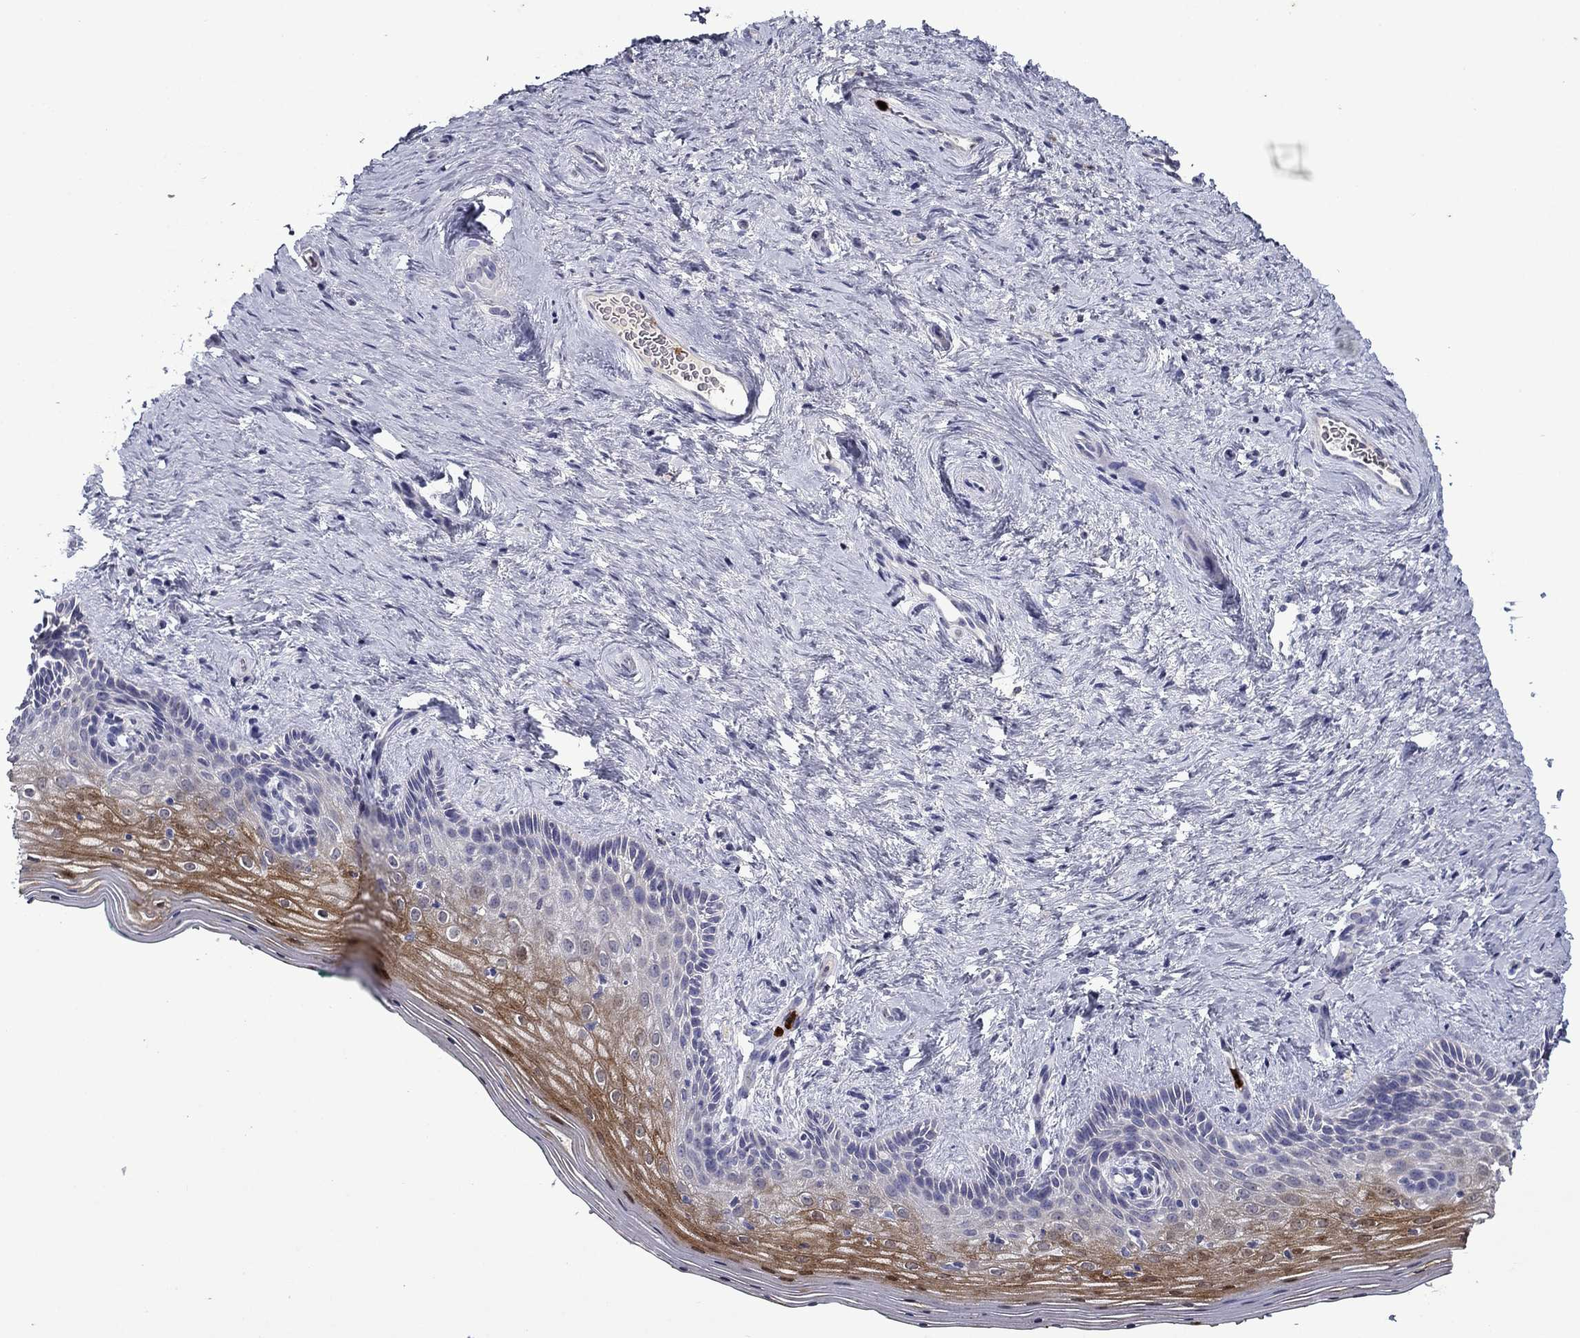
{"staining": {"intensity": "strong", "quantity": "25%-75%", "location": "cytoplasmic/membranous"}, "tissue": "vagina", "cell_type": "Squamous epithelial cells", "image_type": "normal", "snomed": [{"axis": "morphology", "description": "Normal tissue, NOS"}, {"axis": "topography", "description": "Vagina"}], "caption": "The photomicrograph exhibits staining of benign vagina, revealing strong cytoplasmic/membranous protein positivity (brown color) within squamous epithelial cells.", "gene": "IRF5", "patient": {"sex": "female", "age": 45}}